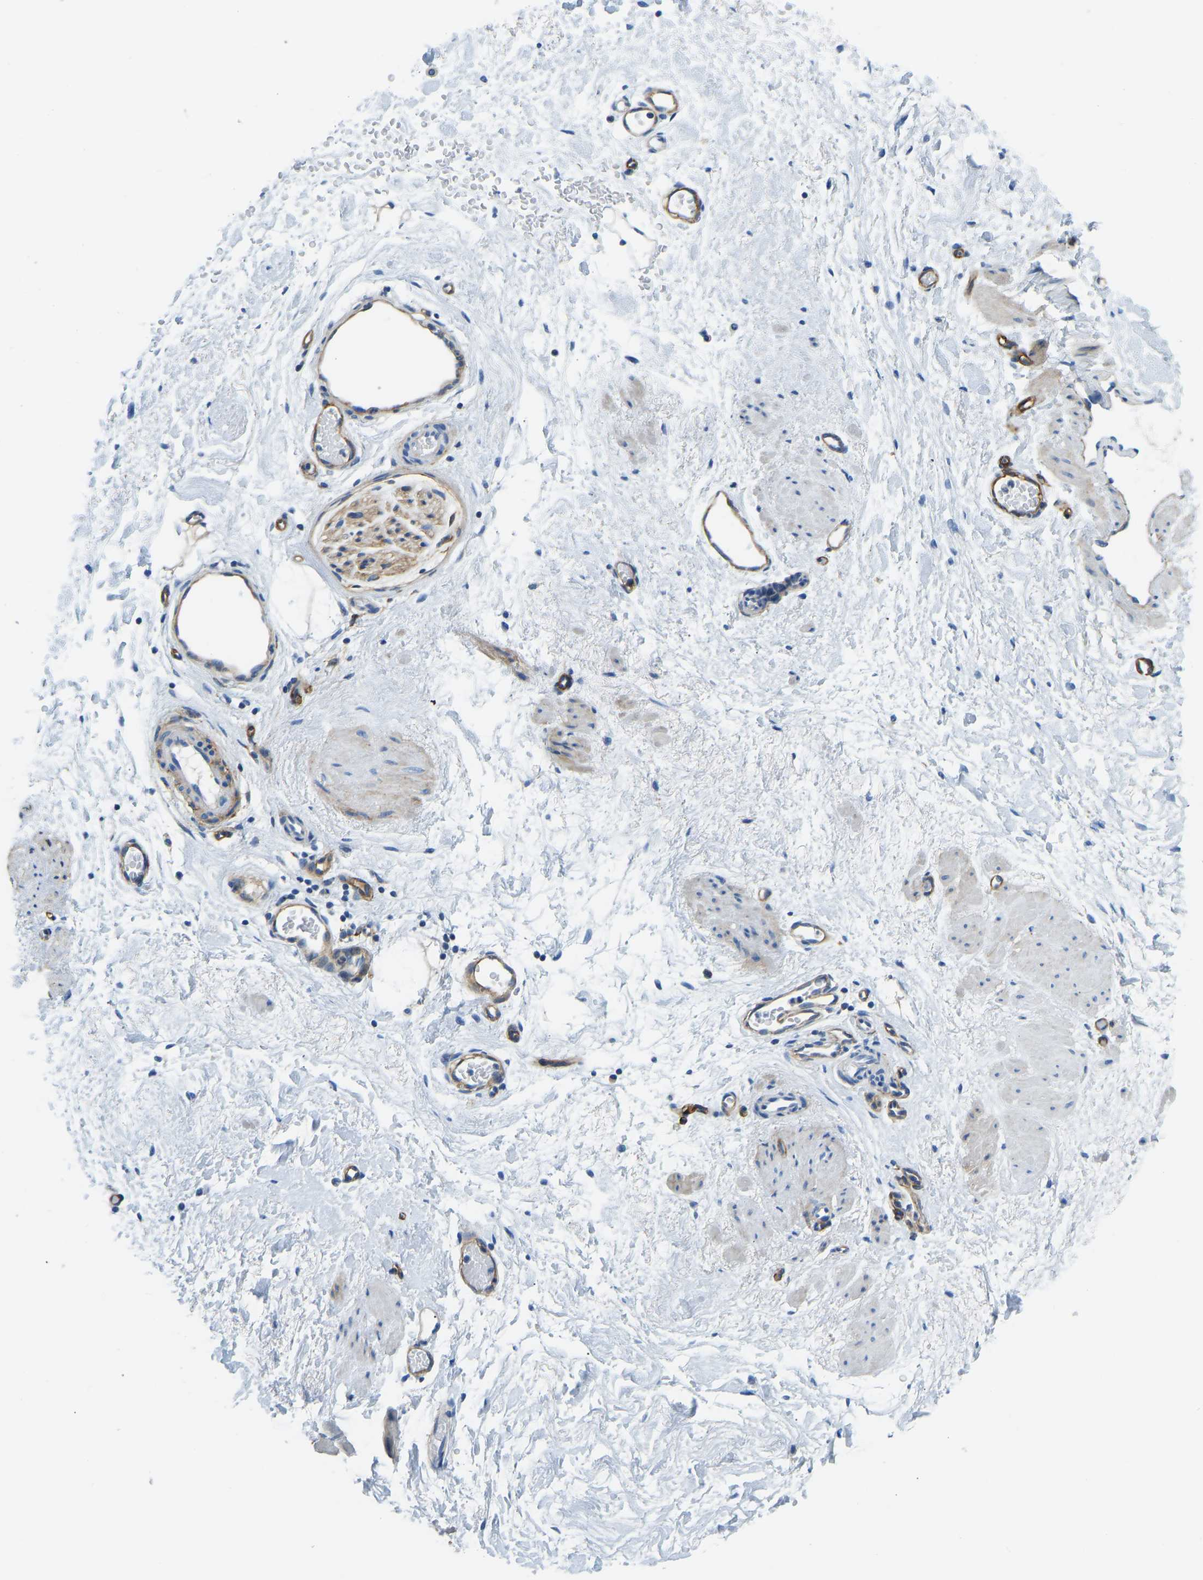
{"staining": {"intensity": "negative", "quantity": "none", "location": "none"}, "tissue": "adipose tissue", "cell_type": "Adipocytes", "image_type": "normal", "snomed": [{"axis": "morphology", "description": "Normal tissue, NOS"}, {"axis": "topography", "description": "Soft tissue"}], "caption": "Adipocytes are negative for brown protein staining in unremarkable adipose tissue.", "gene": "COL15A1", "patient": {"sex": "male", "age": 72}}